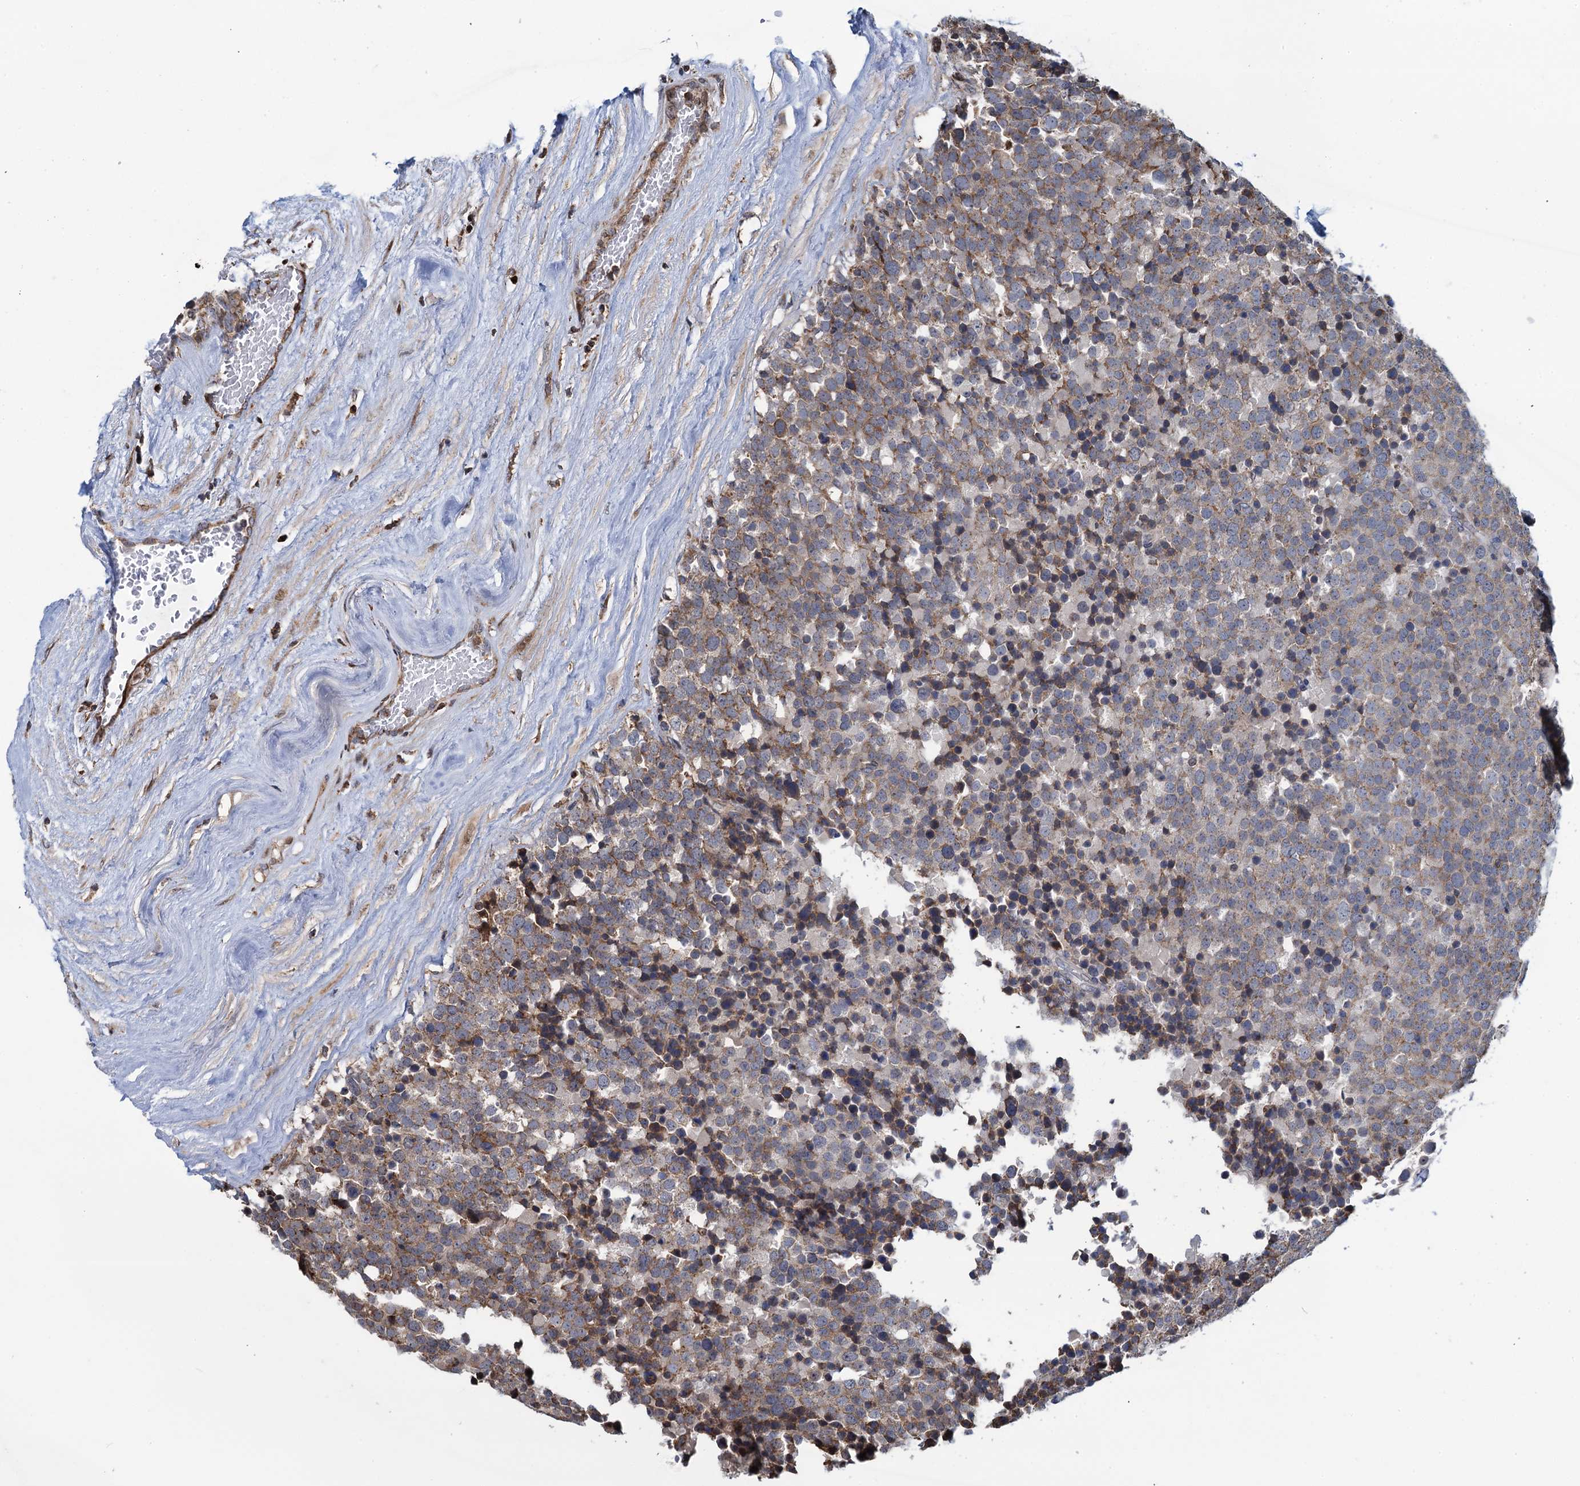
{"staining": {"intensity": "weak", "quantity": ">75%", "location": "cytoplasmic/membranous"}, "tissue": "testis cancer", "cell_type": "Tumor cells", "image_type": "cancer", "snomed": [{"axis": "morphology", "description": "Seminoma, NOS"}, {"axis": "topography", "description": "Testis"}], "caption": "Brown immunohistochemical staining in human testis cancer shows weak cytoplasmic/membranous positivity in about >75% of tumor cells.", "gene": "CCDC102A", "patient": {"sex": "male", "age": 71}}